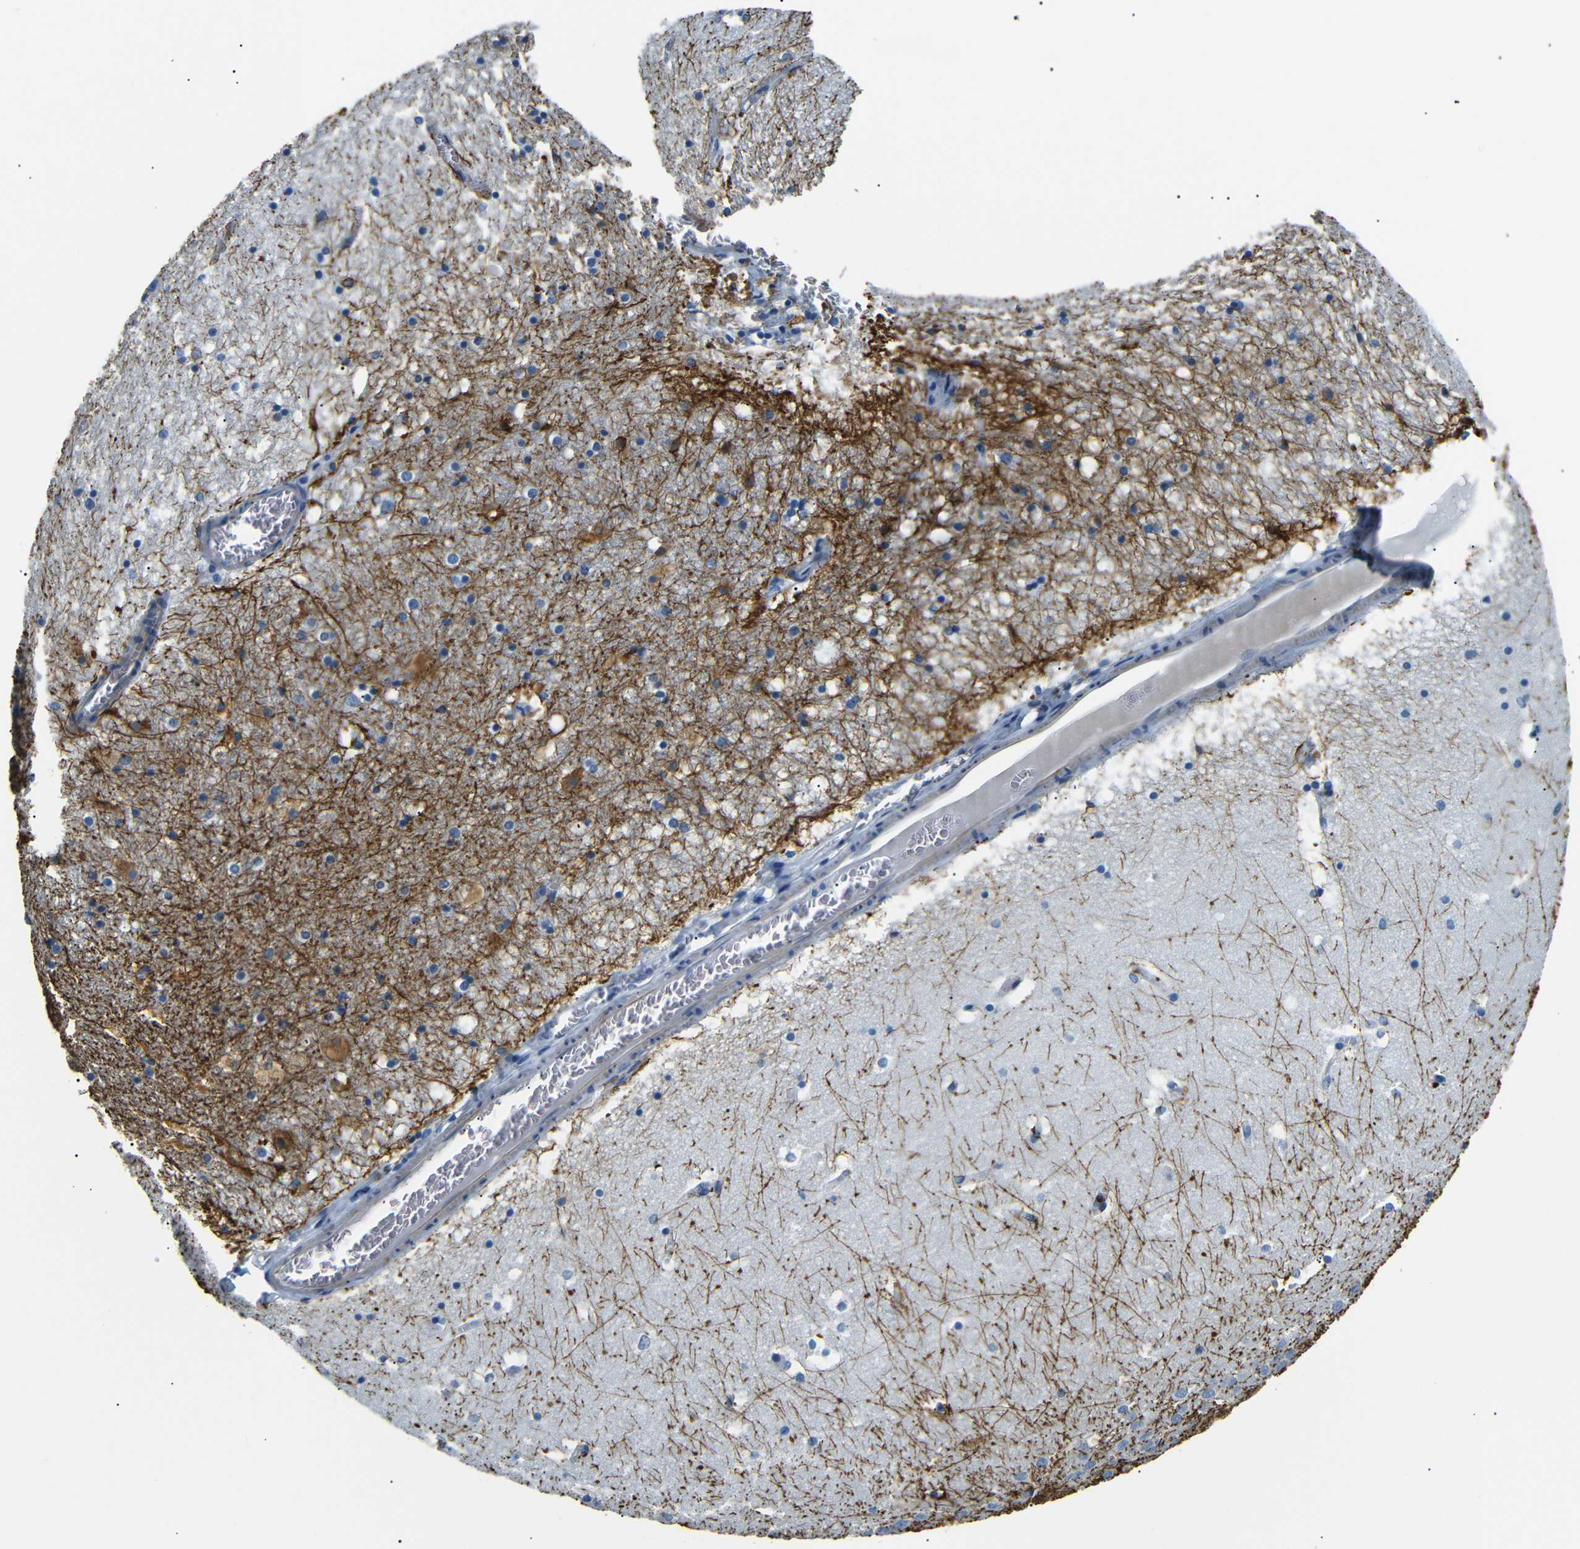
{"staining": {"intensity": "strong", "quantity": "<25%", "location": "cytoplasmic/membranous"}, "tissue": "hippocampus", "cell_type": "Glial cells", "image_type": "normal", "snomed": [{"axis": "morphology", "description": "Normal tissue, NOS"}, {"axis": "topography", "description": "Hippocampus"}], "caption": "Protein expression analysis of normal hippocampus demonstrates strong cytoplasmic/membranous expression in about <25% of glial cells. (IHC, brightfield microscopy, high magnification).", "gene": "TAFA1", "patient": {"sex": "male", "age": 45}}